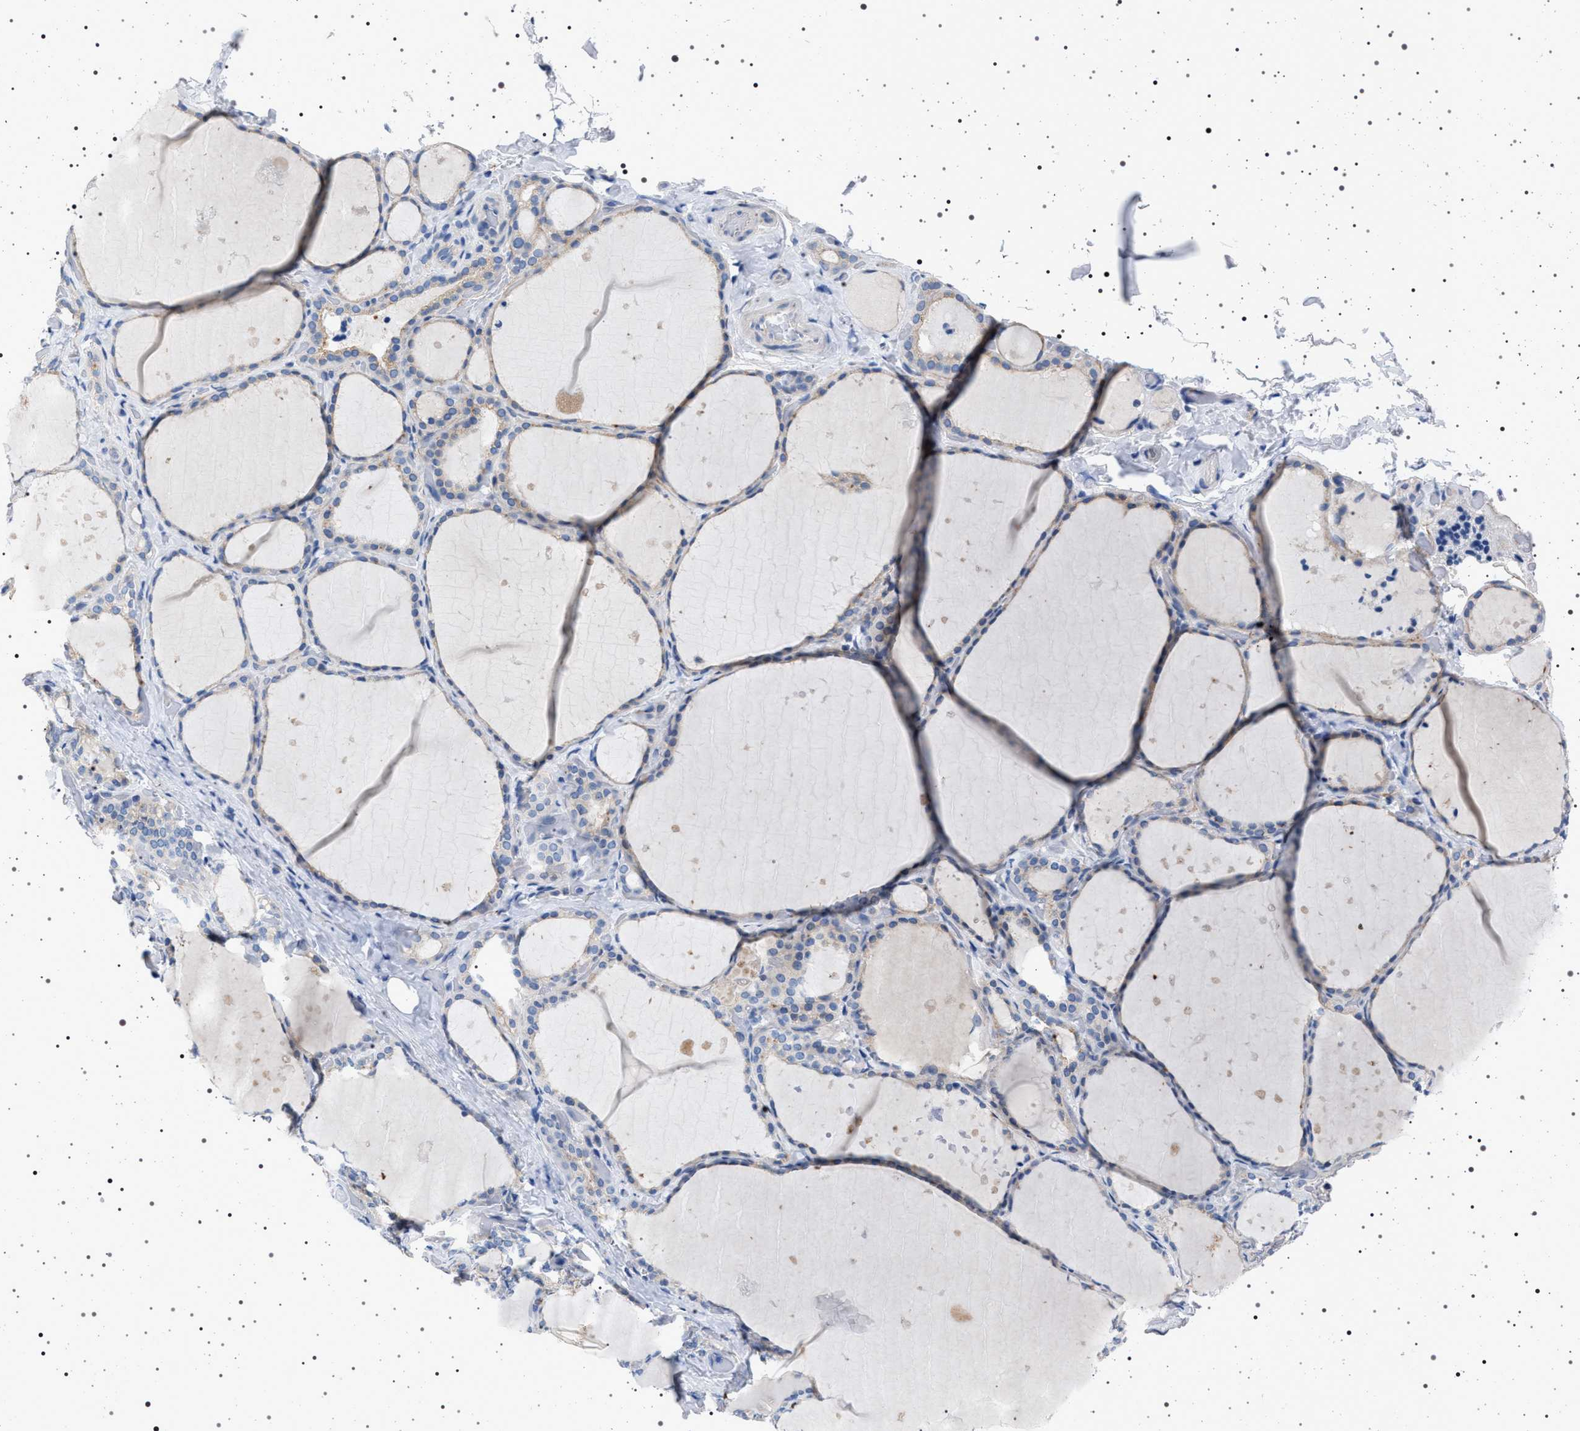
{"staining": {"intensity": "weak", "quantity": "<25%", "location": "cytoplasmic/membranous"}, "tissue": "thyroid gland", "cell_type": "Glandular cells", "image_type": "normal", "snomed": [{"axis": "morphology", "description": "Normal tissue, NOS"}, {"axis": "topography", "description": "Thyroid gland"}], "caption": "The immunohistochemistry image has no significant expression in glandular cells of thyroid gland. (IHC, brightfield microscopy, high magnification).", "gene": "NAT9", "patient": {"sex": "female", "age": 44}}